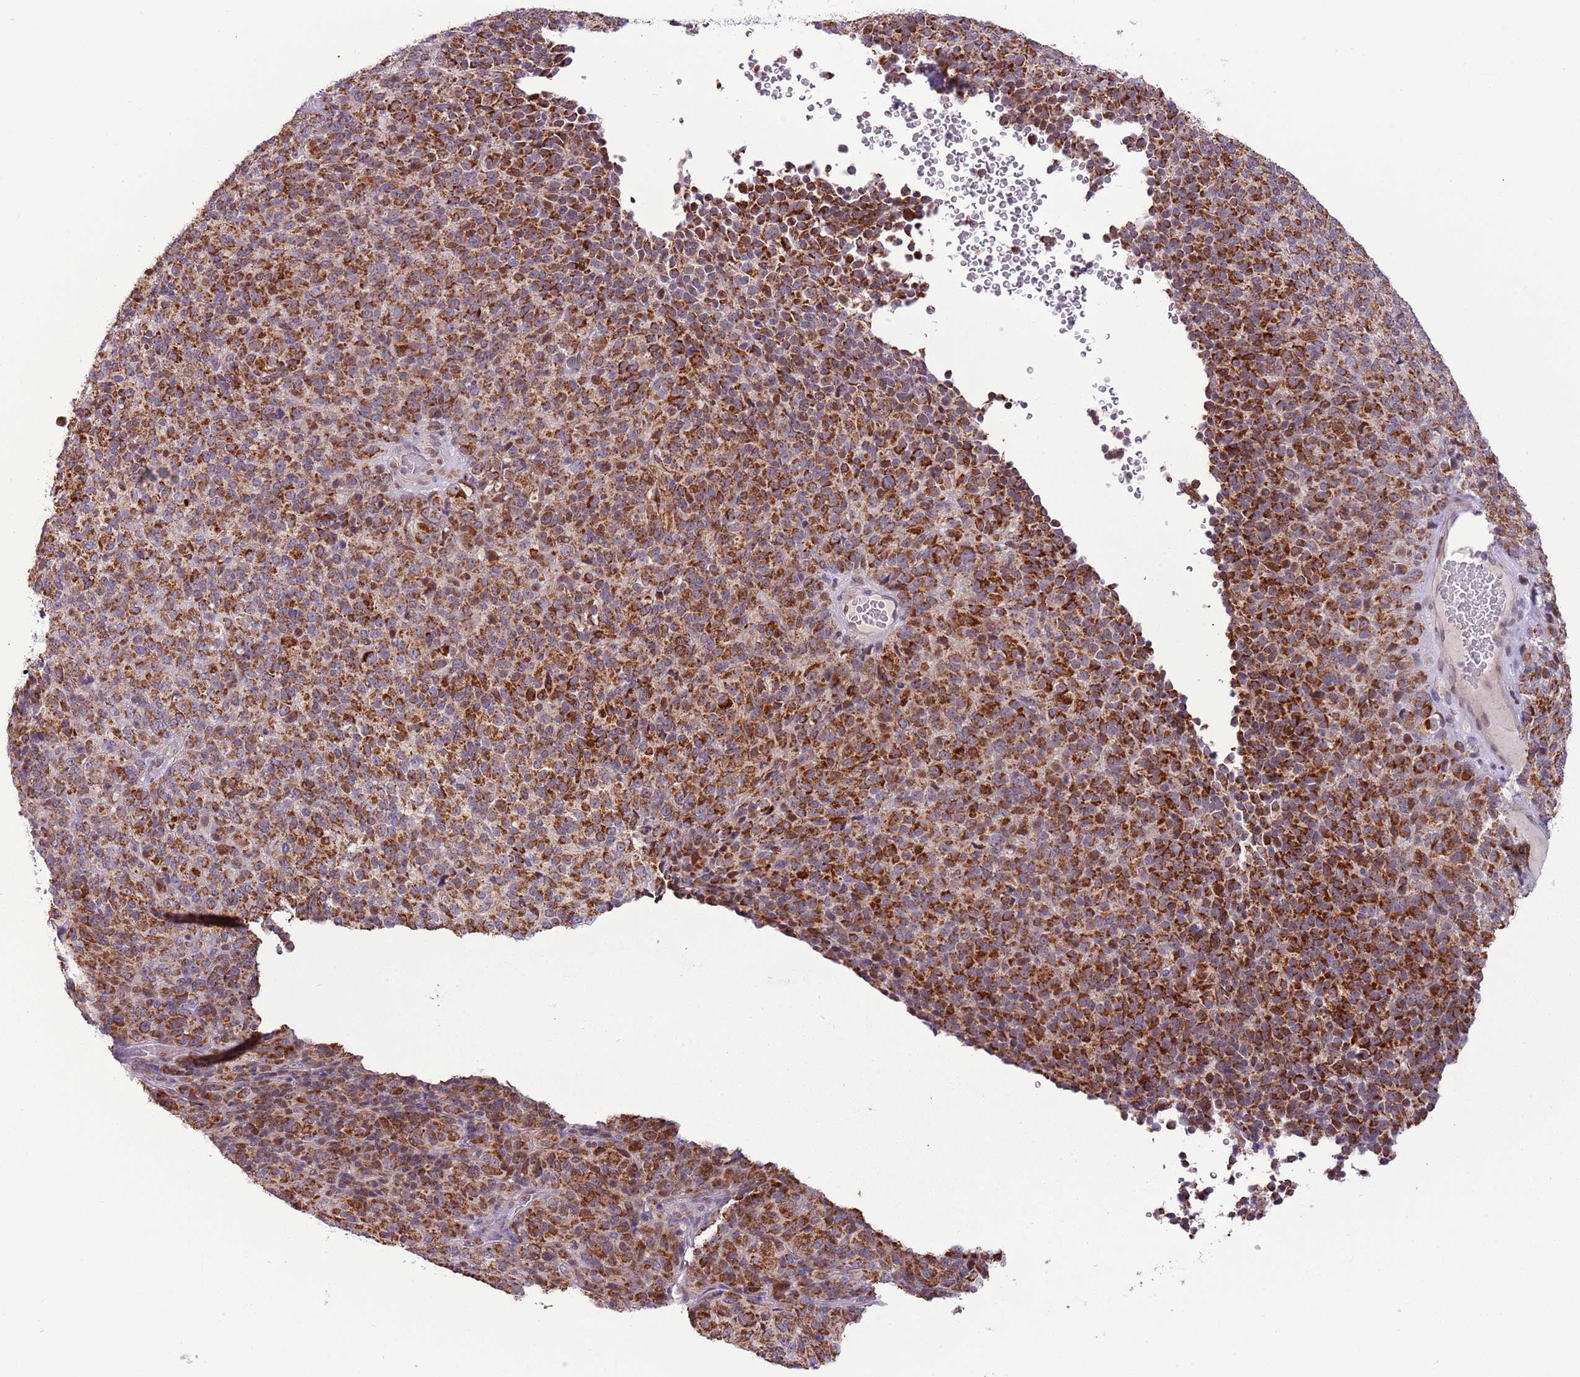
{"staining": {"intensity": "strong", "quantity": ">75%", "location": "cytoplasmic/membranous"}, "tissue": "melanoma", "cell_type": "Tumor cells", "image_type": "cancer", "snomed": [{"axis": "morphology", "description": "Malignant melanoma, Metastatic site"}, {"axis": "topography", "description": "Brain"}], "caption": "IHC (DAB (3,3'-diaminobenzidine)) staining of human malignant melanoma (metastatic site) shows strong cytoplasmic/membranous protein staining in about >75% of tumor cells.", "gene": "MLLT11", "patient": {"sex": "female", "age": 56}}